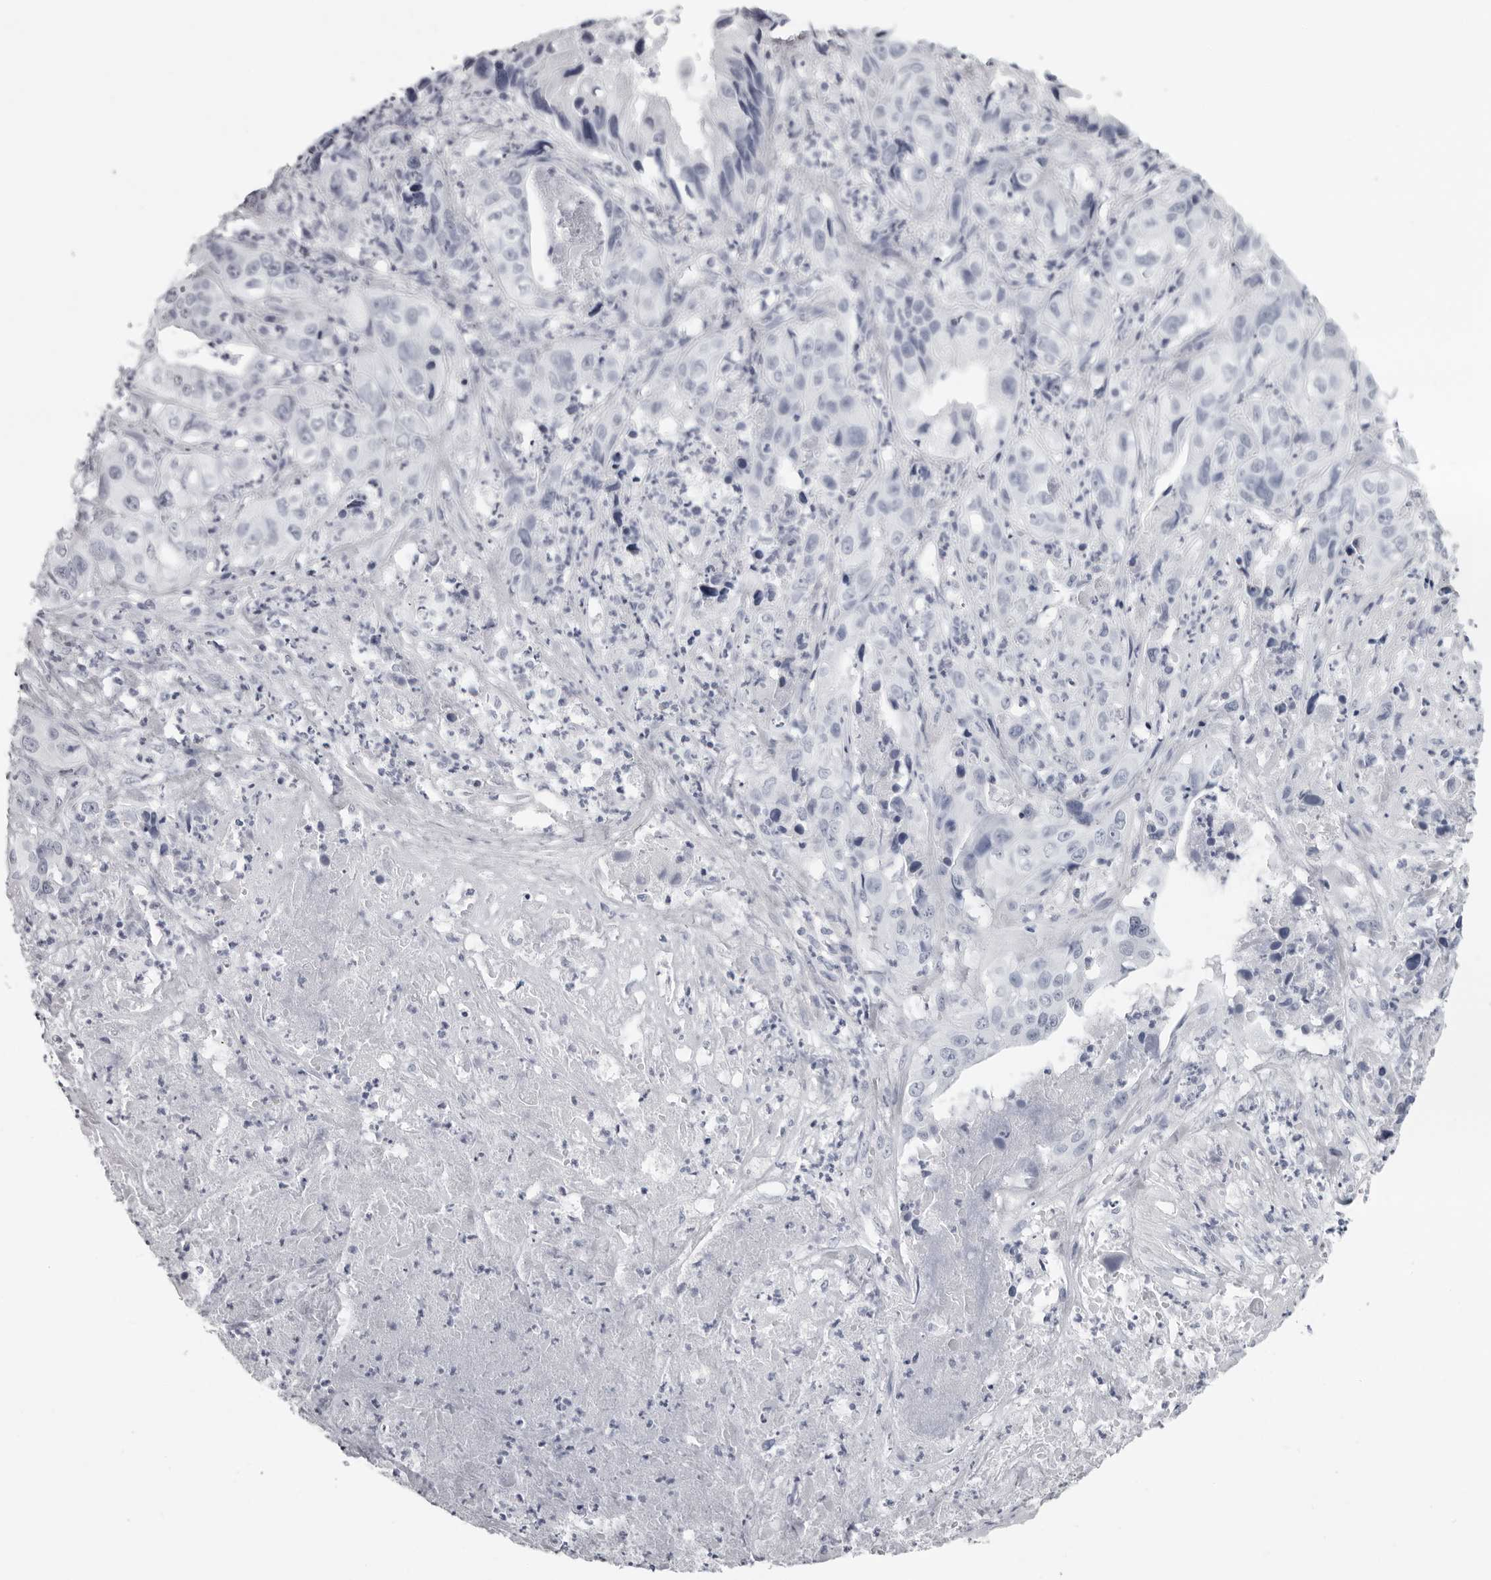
{"staining": {"intensity": "negative", "quantity": "none", "location": "none"}, "tissue": "liver cancer", "cell_type": "Tumor cells", "image_type": "cancer", "snomed": [{"axis": "morphology", "description": "Cholangiocarcinoma"}, {"axis": "topography", "description": "Liver"}], "caption": "An IHC image of liver cholangiocarcinoma is shown. There is no staining in tumor cells of liver cholangiocarcinoma.", "gene": "KLK9", "patient": {"sex": "female", "age": 61}}